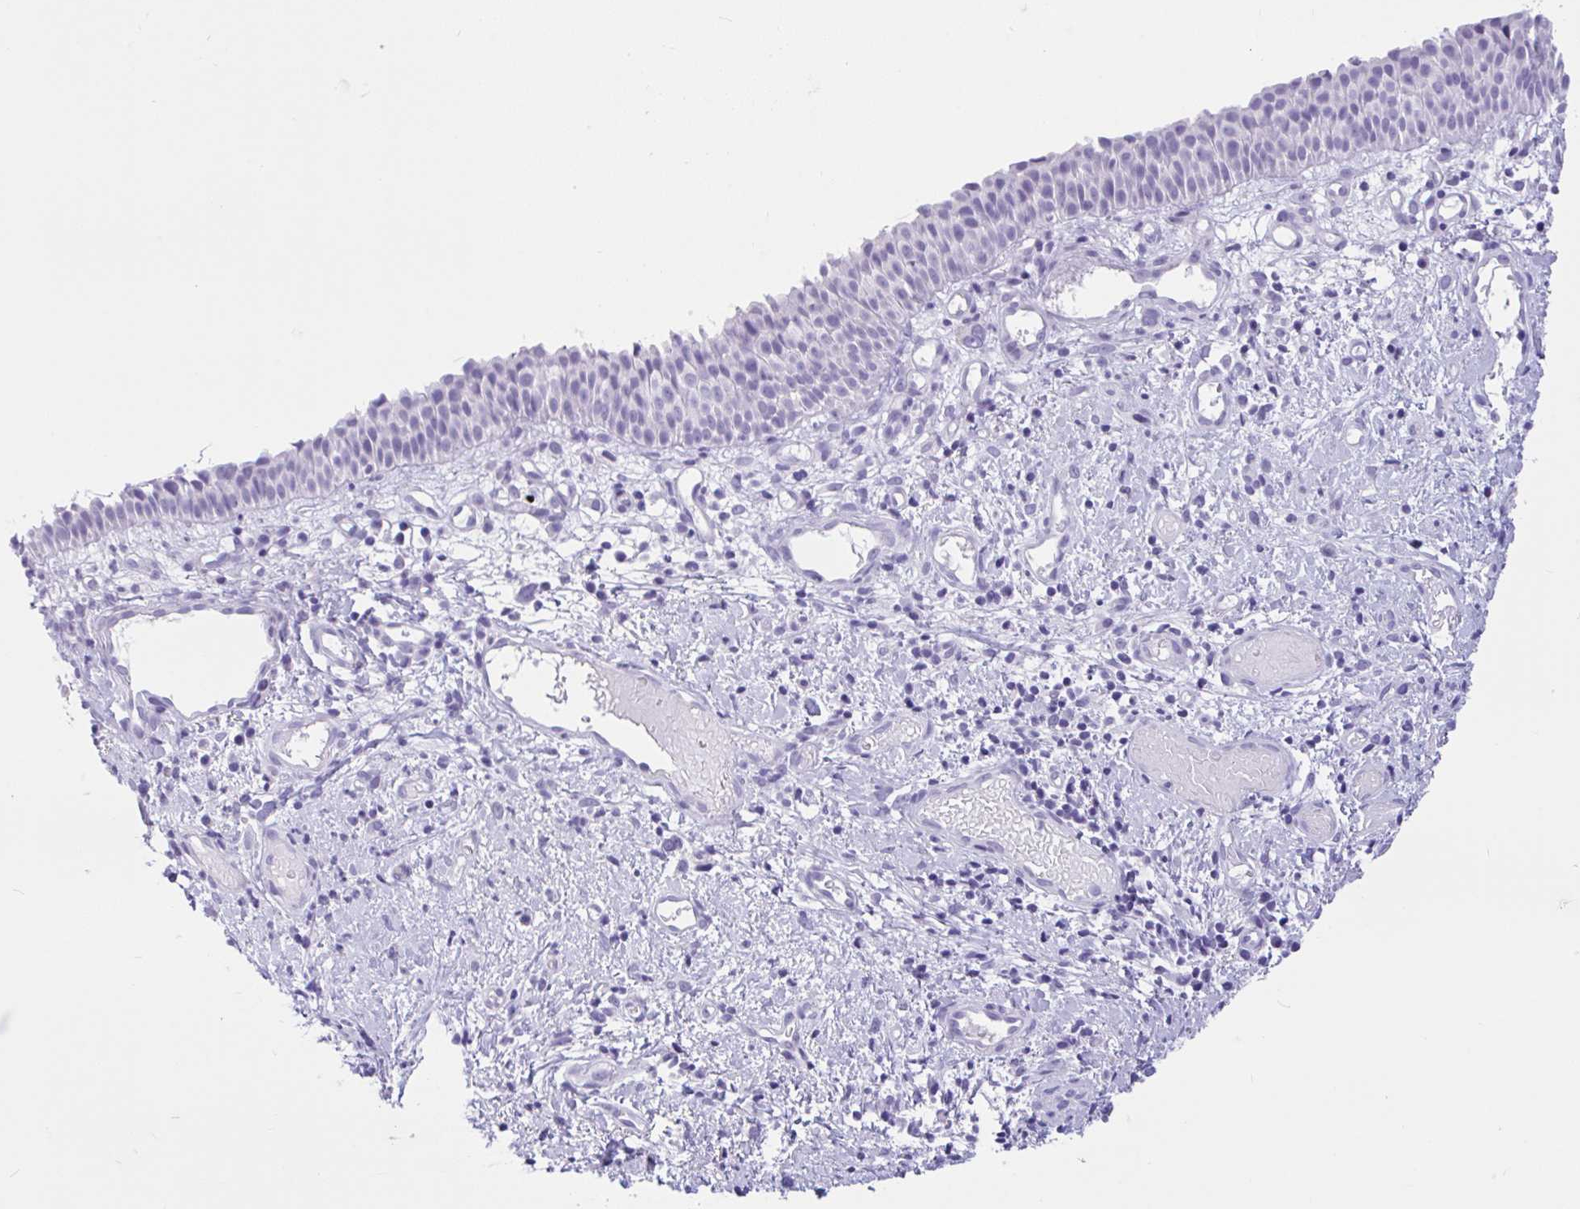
{"staining": {"intensity": "negative", "quantity": "none", "location": "none"}, "tissue": "nasopharynx", "cell_type": "Respiratory epithelial cells", "image_type": "normal", "snomed": [{"axis": "morphology", "description": "Normal tissue, NOS"}, {"axis": "morphology", "description": "Inflammation, NOS"}, {"axis": "topography", "description": "Nasopharynx"}], "caption": "Nasopharynx stained for a protein using immunohistochemistry (IHC) reveals no positivity respiratory epithelial cells.", "gene": "ZNF319", "patient": {"sex": "male", "age": 54}}